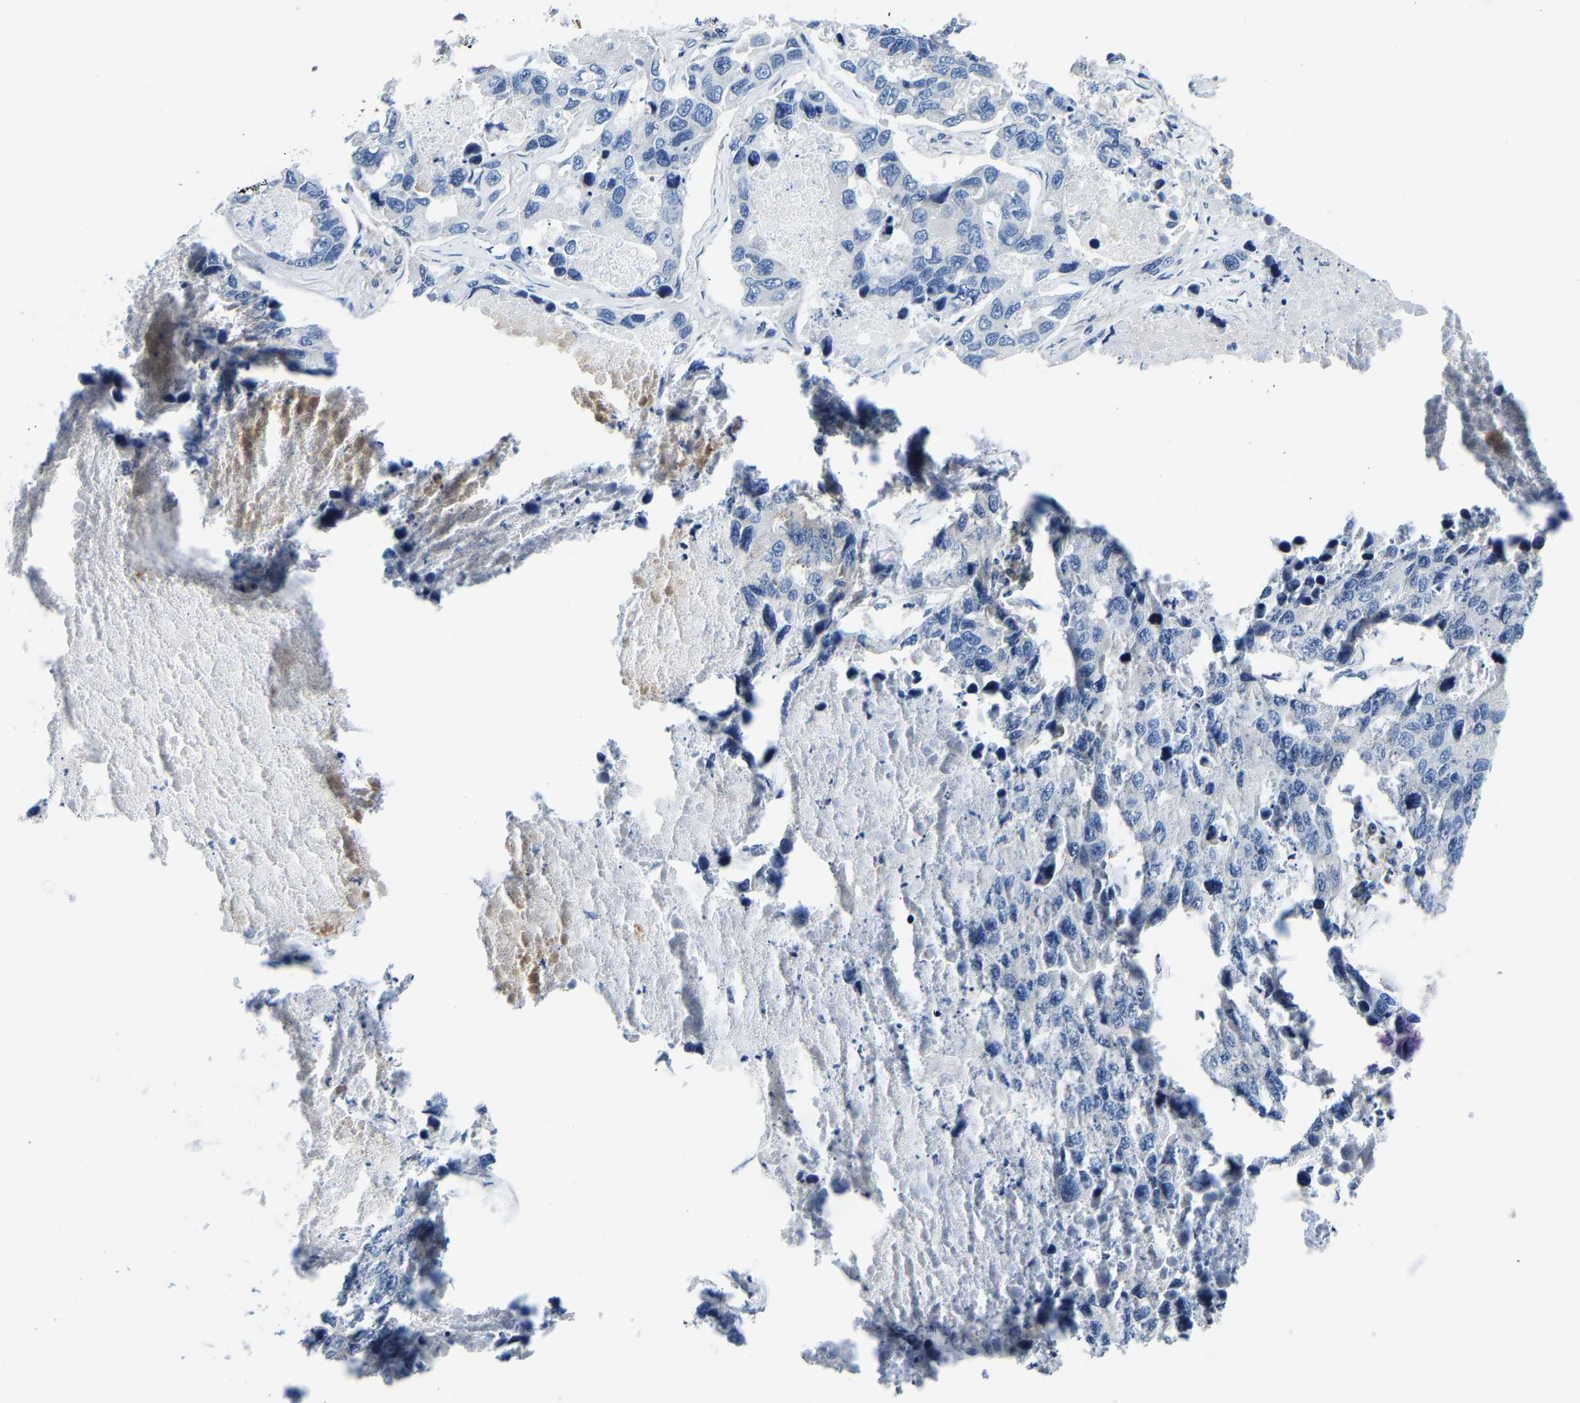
{"staining": {"intensity": "negative", "quantity": "none", "location": "none"}, "tissue": "lung cancer", "cell_type": "Tumor cells", "image_type": "cancer", "snomed": [{"axis": "morphology", "description": "Adenocarcinoma, NOS"}, {"axis": "topography", "description": "Lung"}], "caption": "High power microscopy photomicrograph of an immunohistochemistry image of lung cancer, revealing no significant staining in tumor cells.", "gene": "G3BP2", "patient": {"sex": "male", "age": 64}}